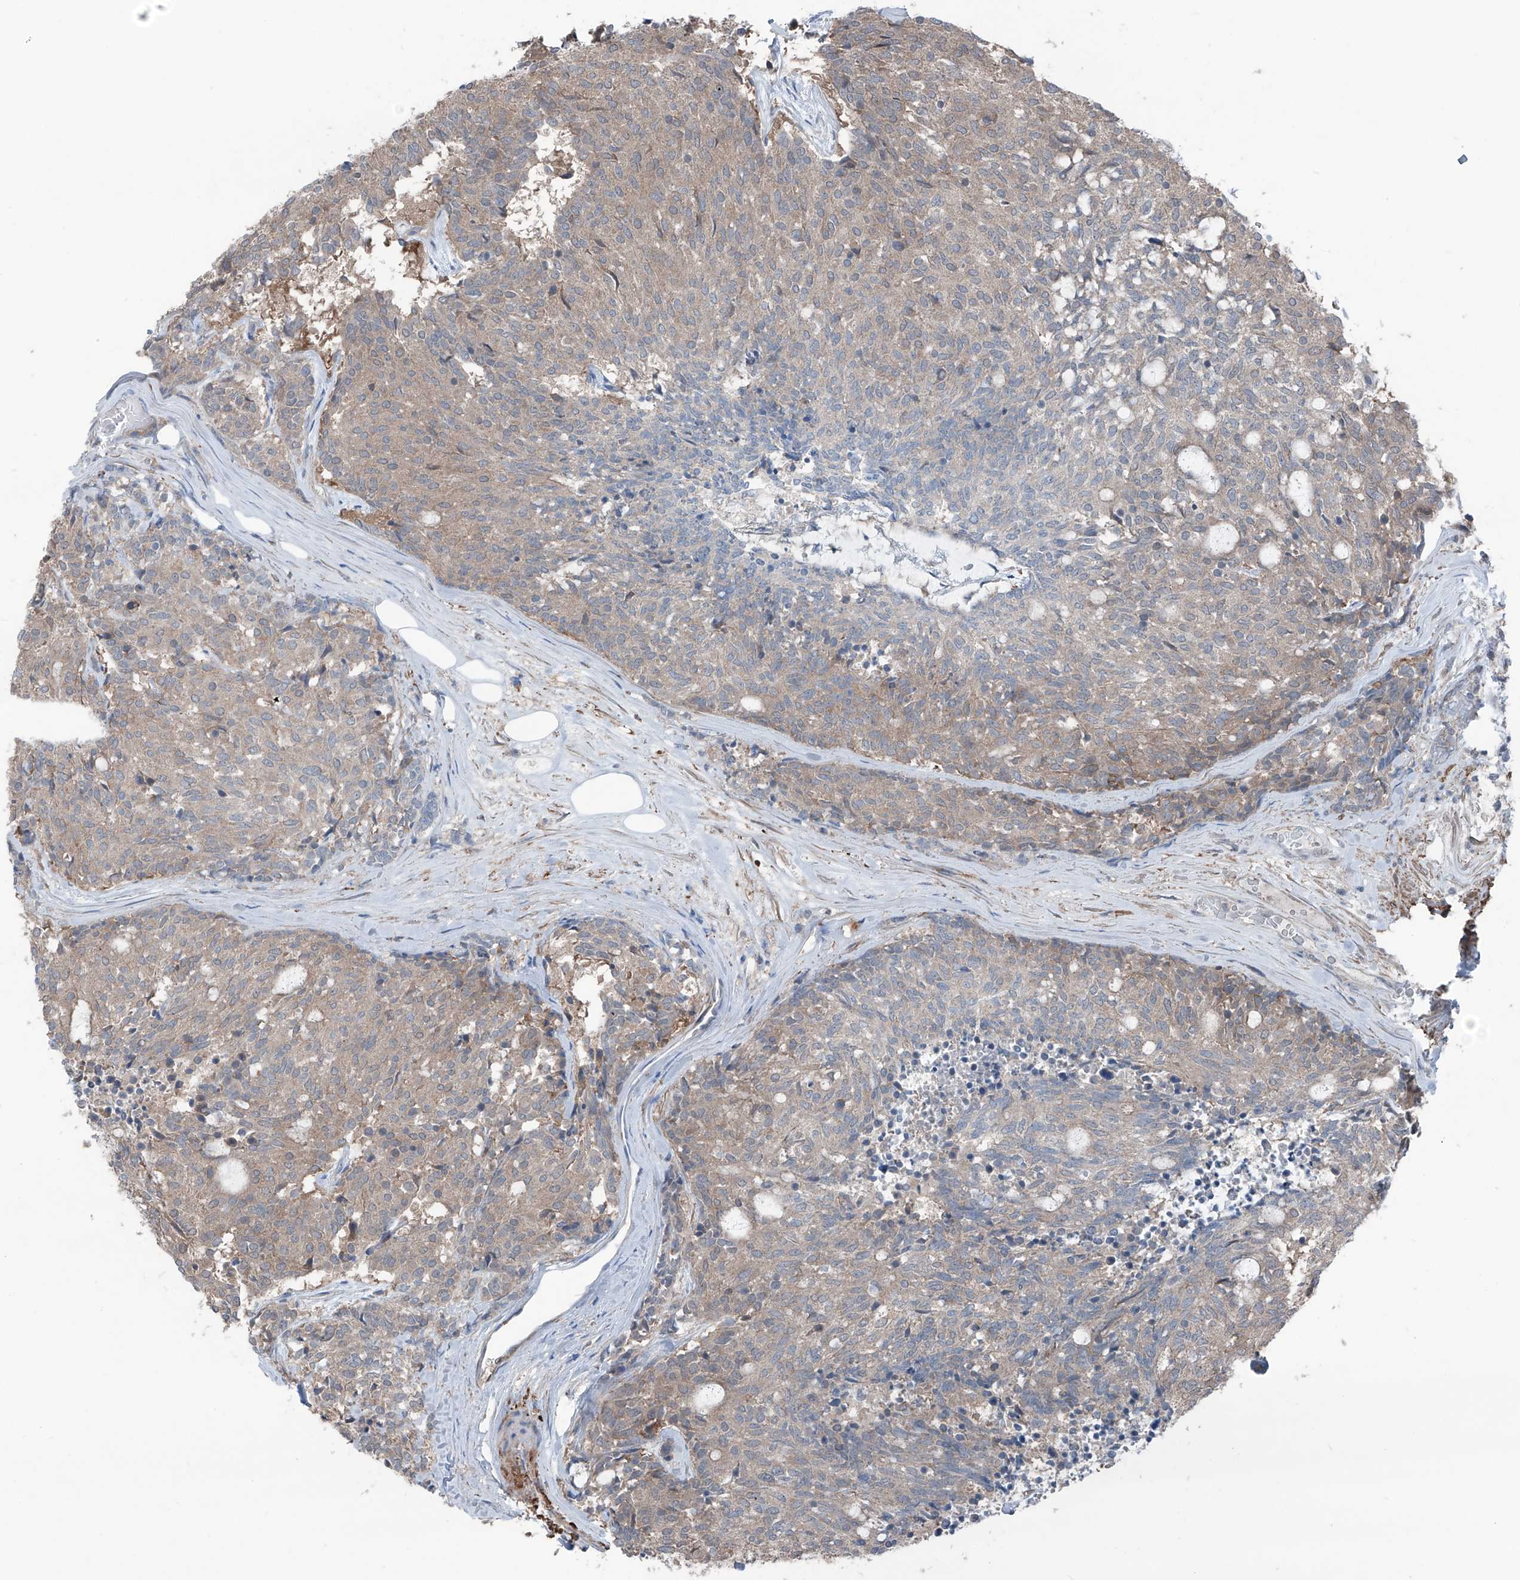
{"staining": {"intensity": "weak", "quantity": "25%-75%", "location": "cytoplasmic/membranous"}, "tissue": "carcinoid", "cell_type": "Tumor cells", "image_type": "cancer", "snomed": [{"axis": "morphology", "description": "Carcinoid, malignant, NOS"}, {"axis": "topography", "description": "Pancreas"}], "caption": "Human malignant carcinoid stained with a protein marker shows weak staining in tumor cells.", "gene": "HSPB11", "patient": {"sex": "female", "age": 54}}